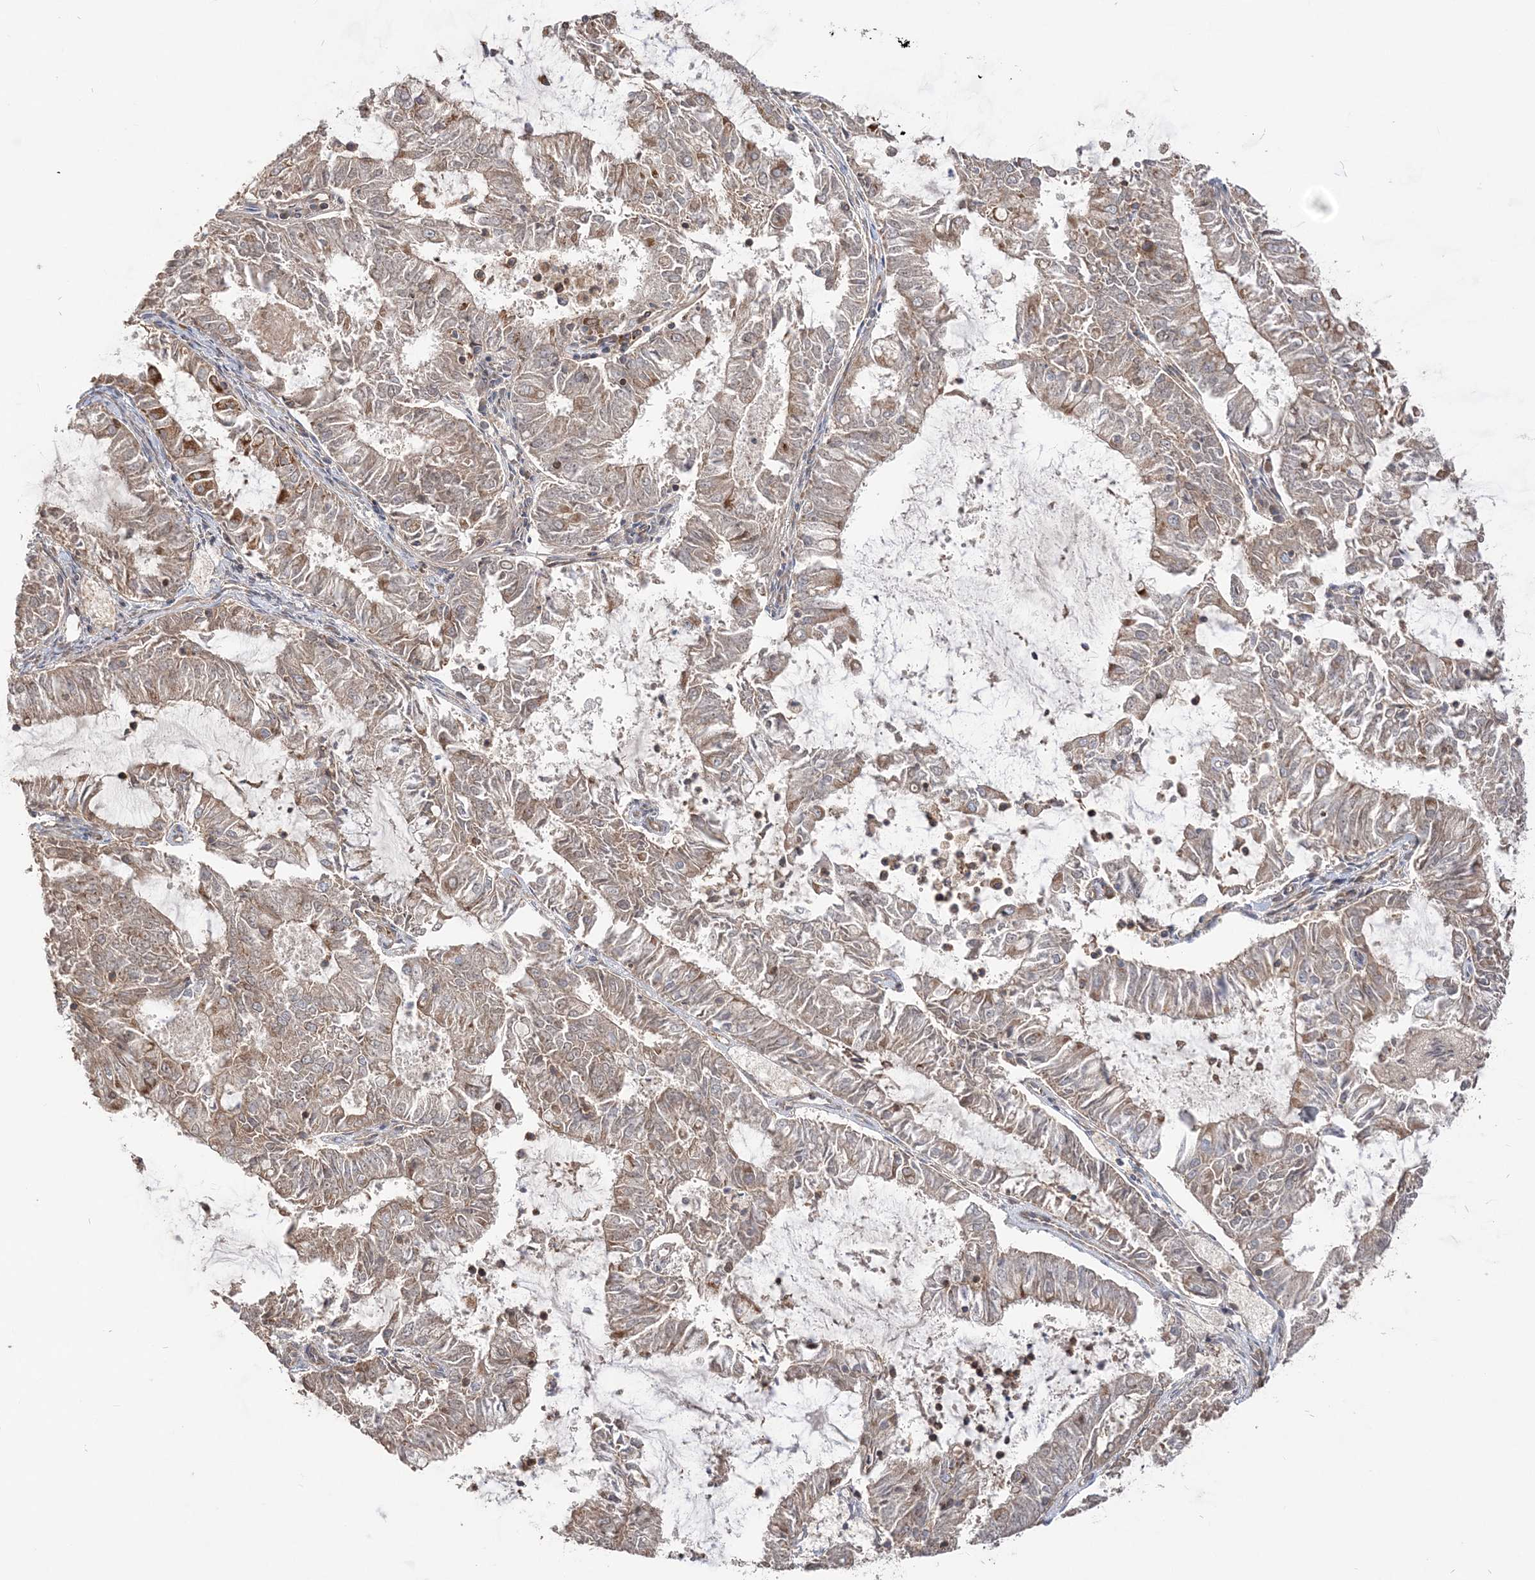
{"staining": {"intensity": "moderate", "quantity": "<25%", "location": "cytoplasmic/membranous"}, "tissue": "endometrial cancer", "cell_type": "Tumor cells", "image_type": "cancer", "snomed": [{"axis": "morphology", "description": "Adenocarcinoma, NOS"}, {"axis": "topography", "description": "Endometrium"}], "caption": "A low amount of moderate cytoplasmic/membranous expression is identified in about <25% of tumor cells in endometrial cancer tissue.", "gene": "TBC1D5", "patient": {"sex": "female", "age": 57}}